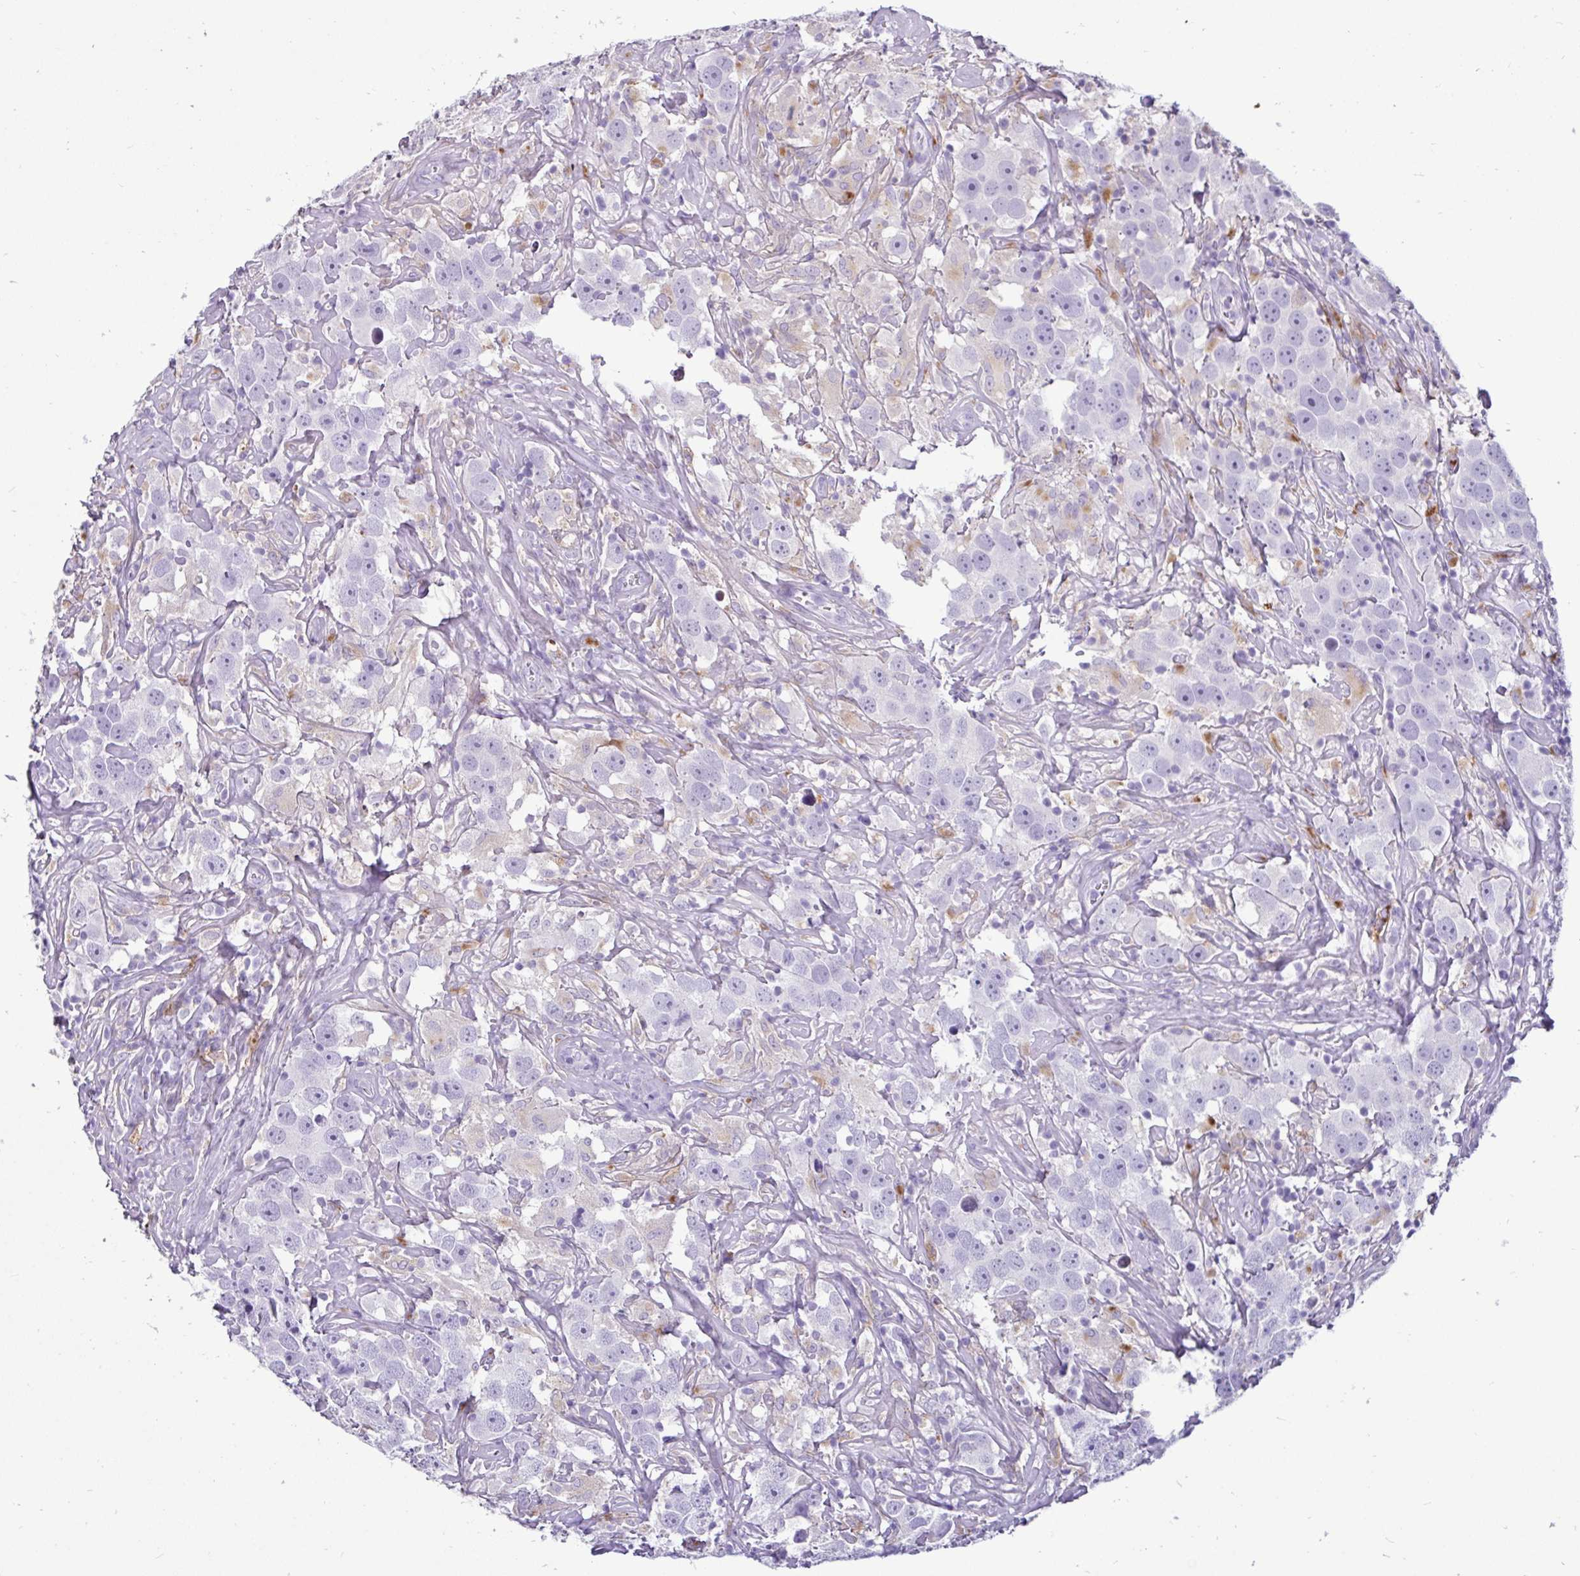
{"staining": {"intensity": "negative", "quantity": "none", "location": "none"}, "tissue": "testis cancer", "cell_type": "Tumor cells", "image_type": "cancer", "snomed": [{"axis": "morphology", "description": "Seminoma, NOS"}, {"axis": "topography", "description": "Testis"}], "caption": "The immunohistochemistry (IHC) histopathology image has no significant expression in tumor cells of testis cancer (seminoma) tissue.", "gene": "CTSZ", "patient": {"sex": "male", "age": 49}}